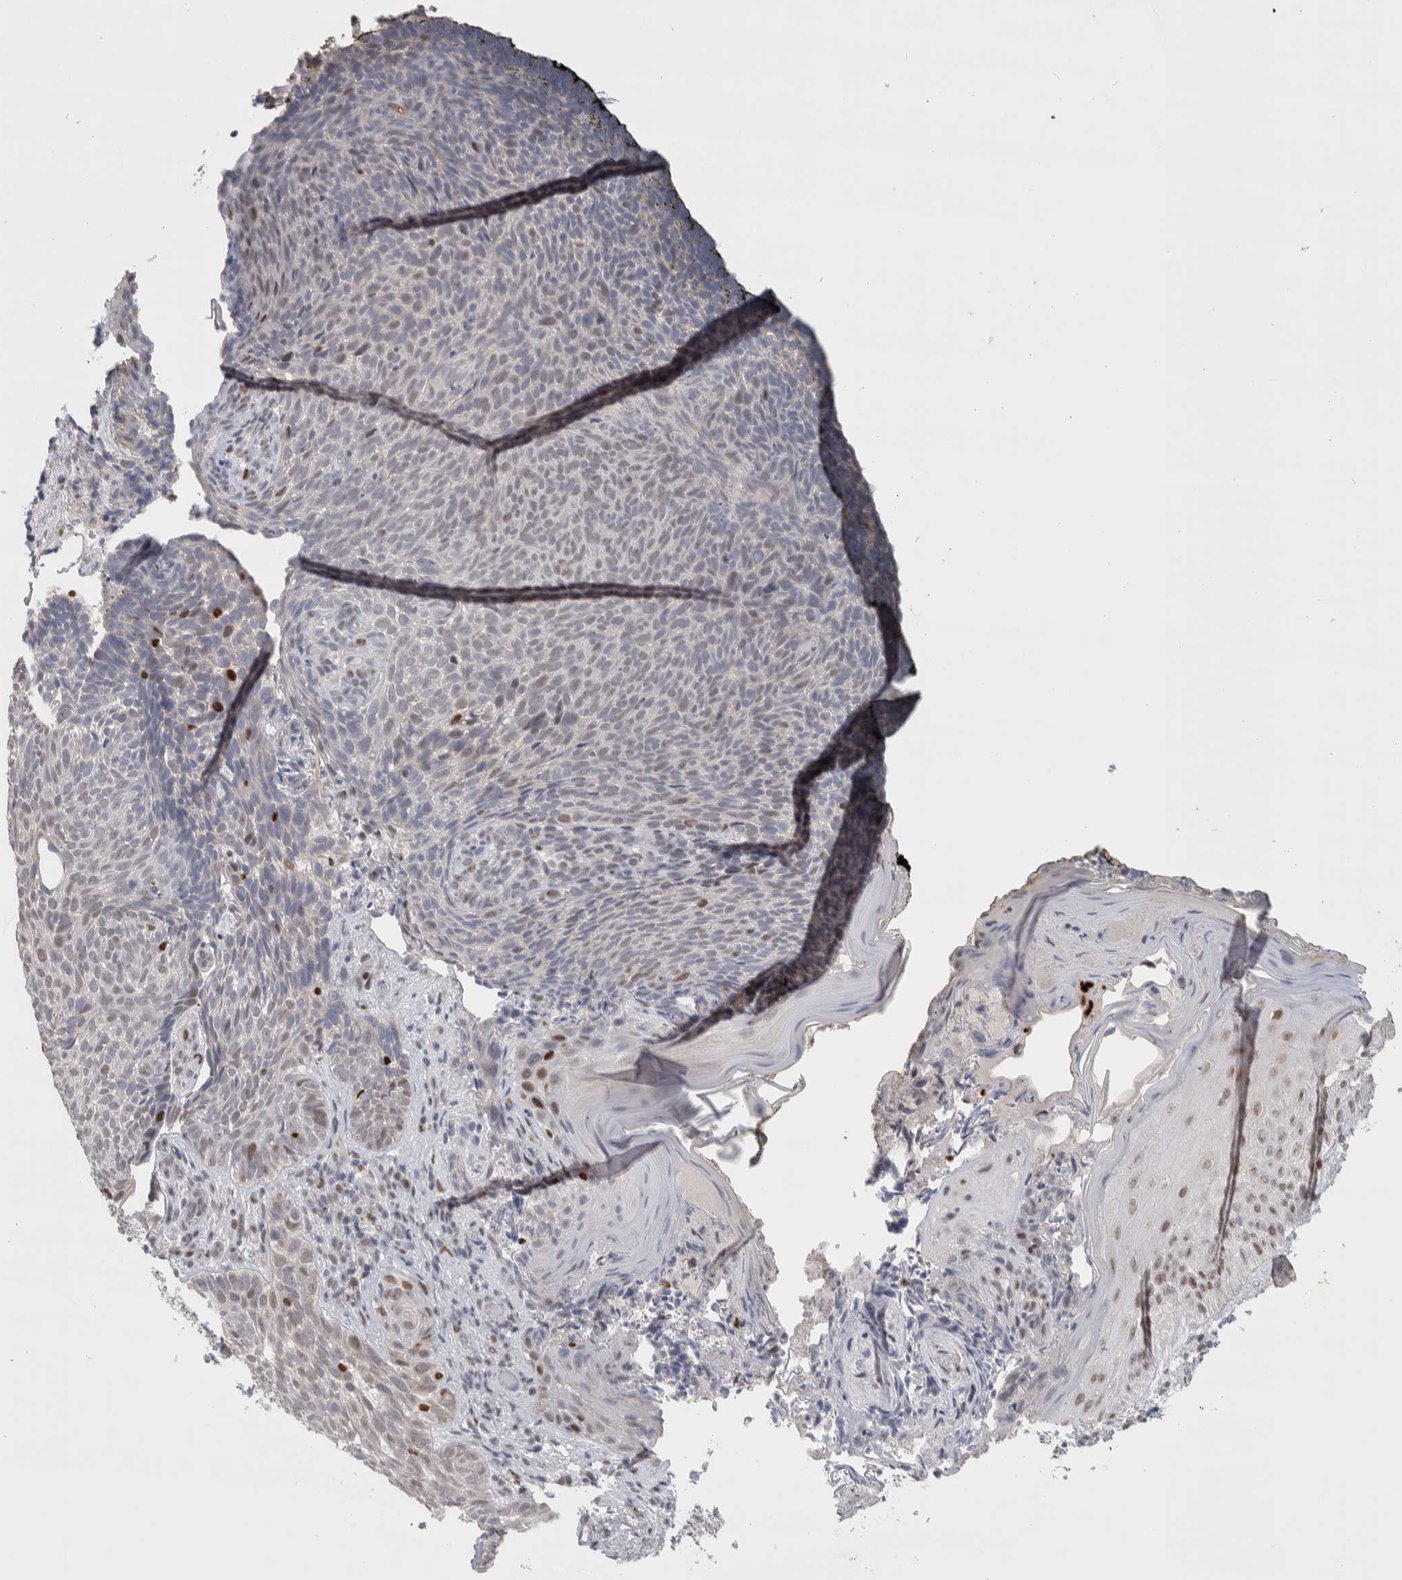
{"staining": {"intensity": "weak", "quantity": "25%-75%", "location": "nuclear"}, "tissue": "skin cancer", "cell_type": "Tumor cells", "image_type": "cancer", "snomed": [{"axis": "morphology", "description": "Basal cell carcinoma"}, {"axis": "topography", "description": "Skin"}], "caption": "IHC staining of skin cancer, which displays low levels of weak nuclear positivity in about 25%-75% of tumor cells indicating weak nuclear protein staining. The staining was performed using DAB (brown) for protein detection and nuclei were counterstained in hematoxylin (blue).", "gene": "HEXIM2", "patient": {"sex": "male", "age": 61}}